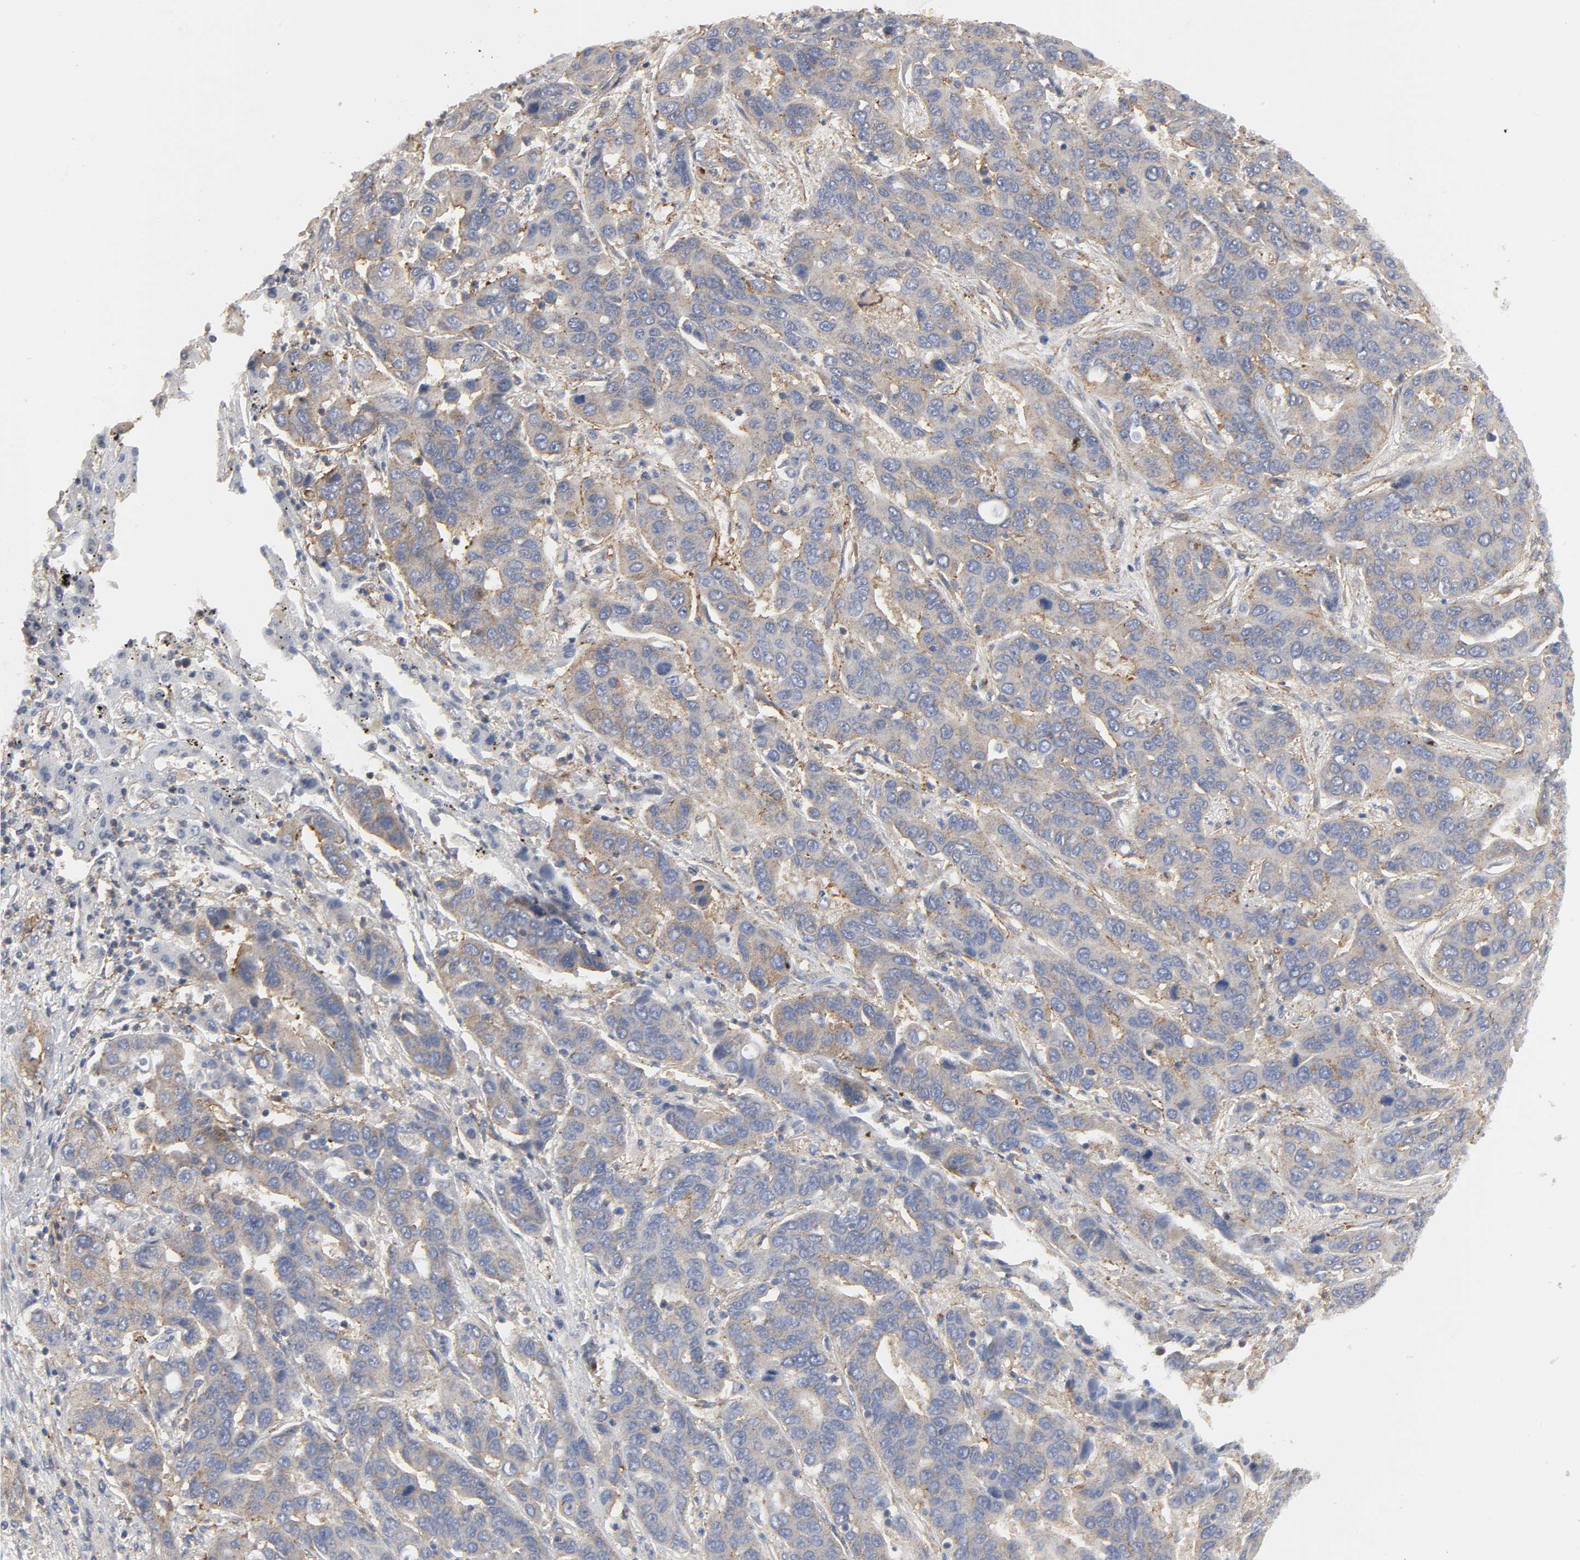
{"staining": {"intensity": "moderate", "quantity": ">75%", "location": "cytoplasmic/membranous"}, "tissue": "liver cancer", "cell_type": "Tumor cells", "image_type": "cancer", "snomed": [{"axis": "morphology", "description": "Cholangiocarcinoma"}, {"axis": "topography", "description": "Liver"}], "caption": "Protein staining of liver cholangiocarcinoma tissue demonstrates moderate cytoplasmic/membranous expression in about >75% of tumor cells.", "gene": "SH3GLB1", "patient": {"sex": "female", "age": 52}}